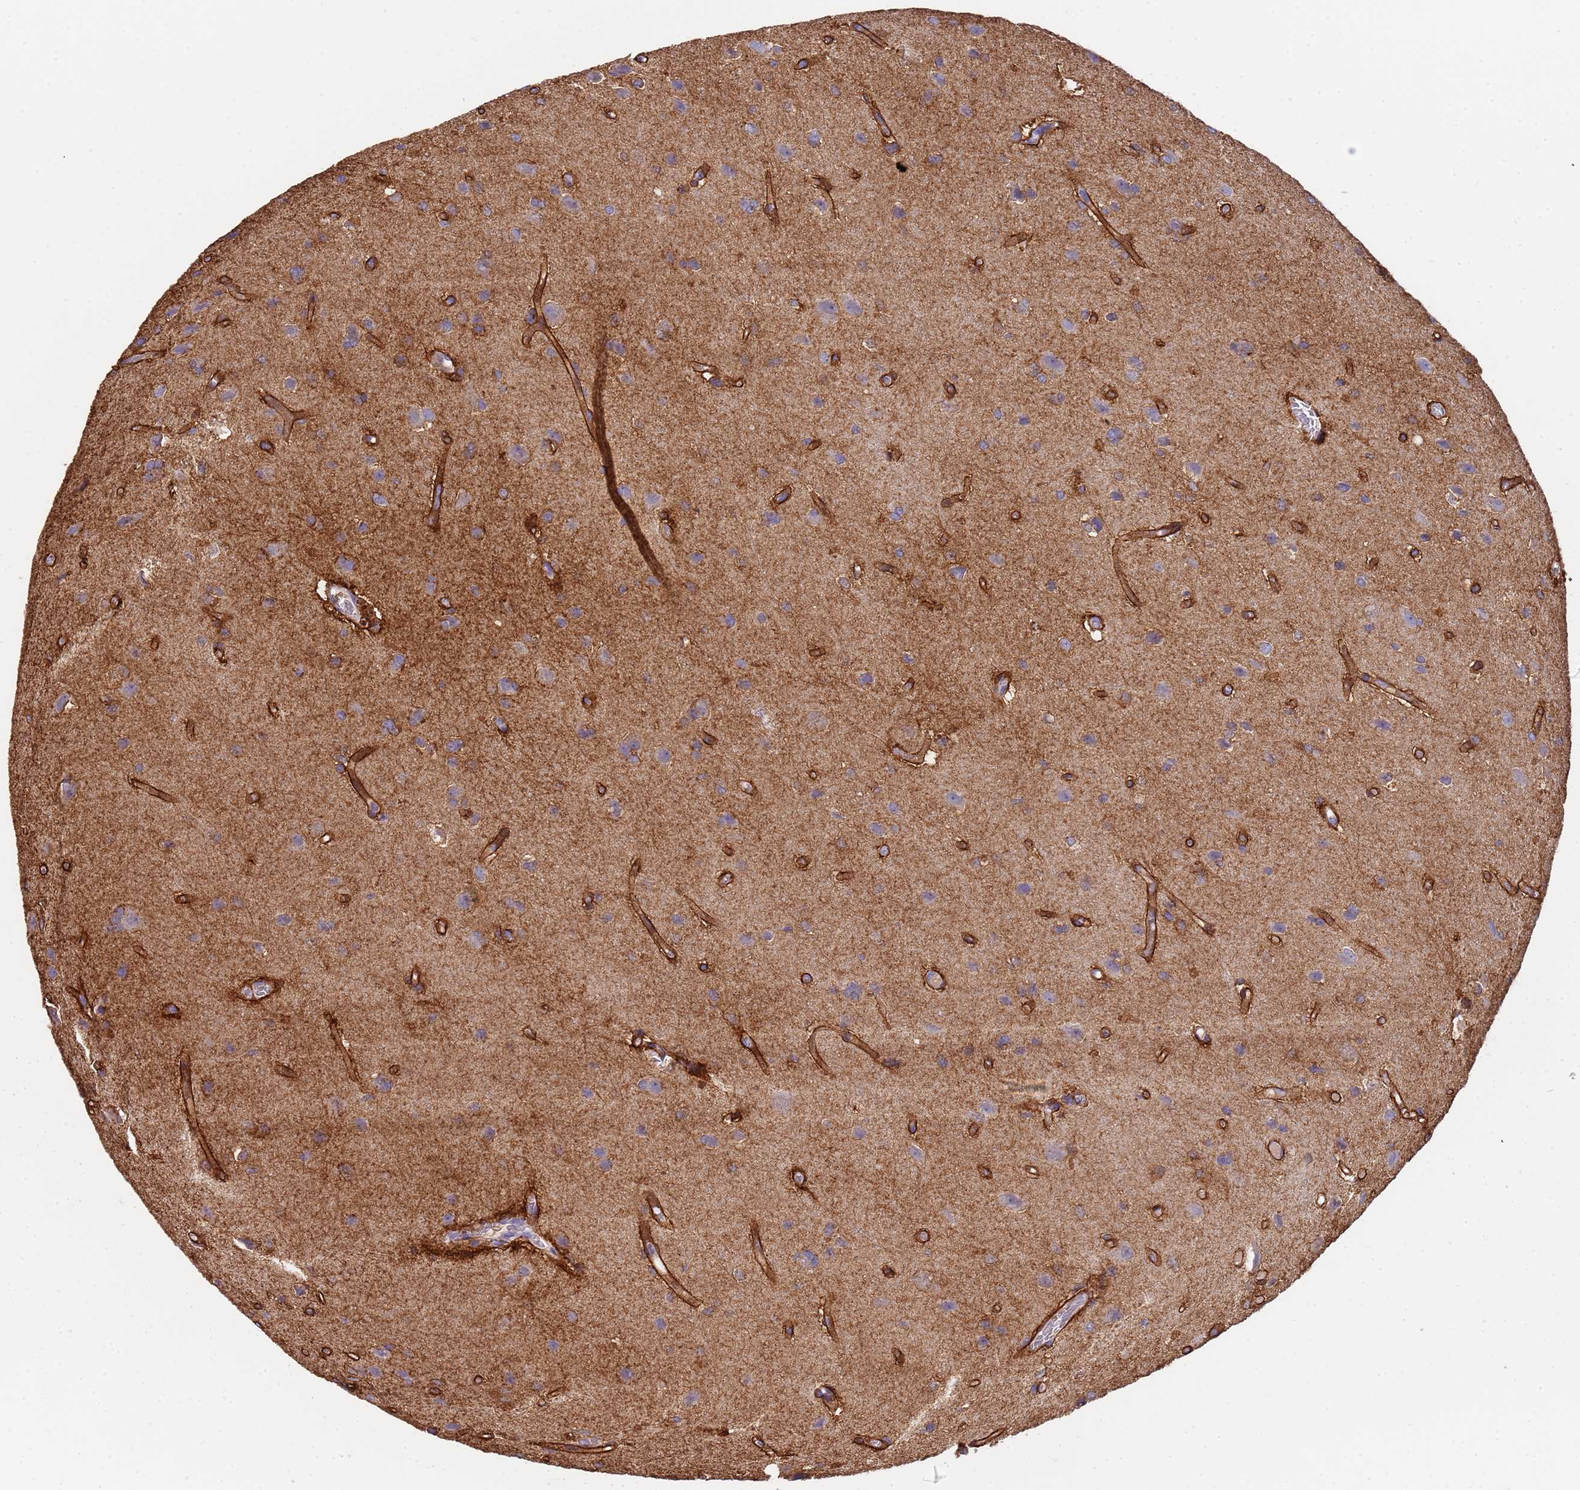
{"staining": {"intensity": "negative", "quantity": "none", "location": "none"}, "tissue": "glioma", "cell_type": "Tumor cells", "image_type": "cancer", "snomed": [{"axis": "morphology", "description": "Glioma, malignant, High grade"}, {"axis": "topography", "description": "Brain"}], "caption": "Immunohistochemistry photomicrograph of neoplastic tissue: high-grade glioma (malignant) stained with DAB (3,3'-diaminobenzidine) reveals no significant protein positivity in tumor cells.", "gene": "SLC24A3", "patient": {"sex": "female", "age": 50}}